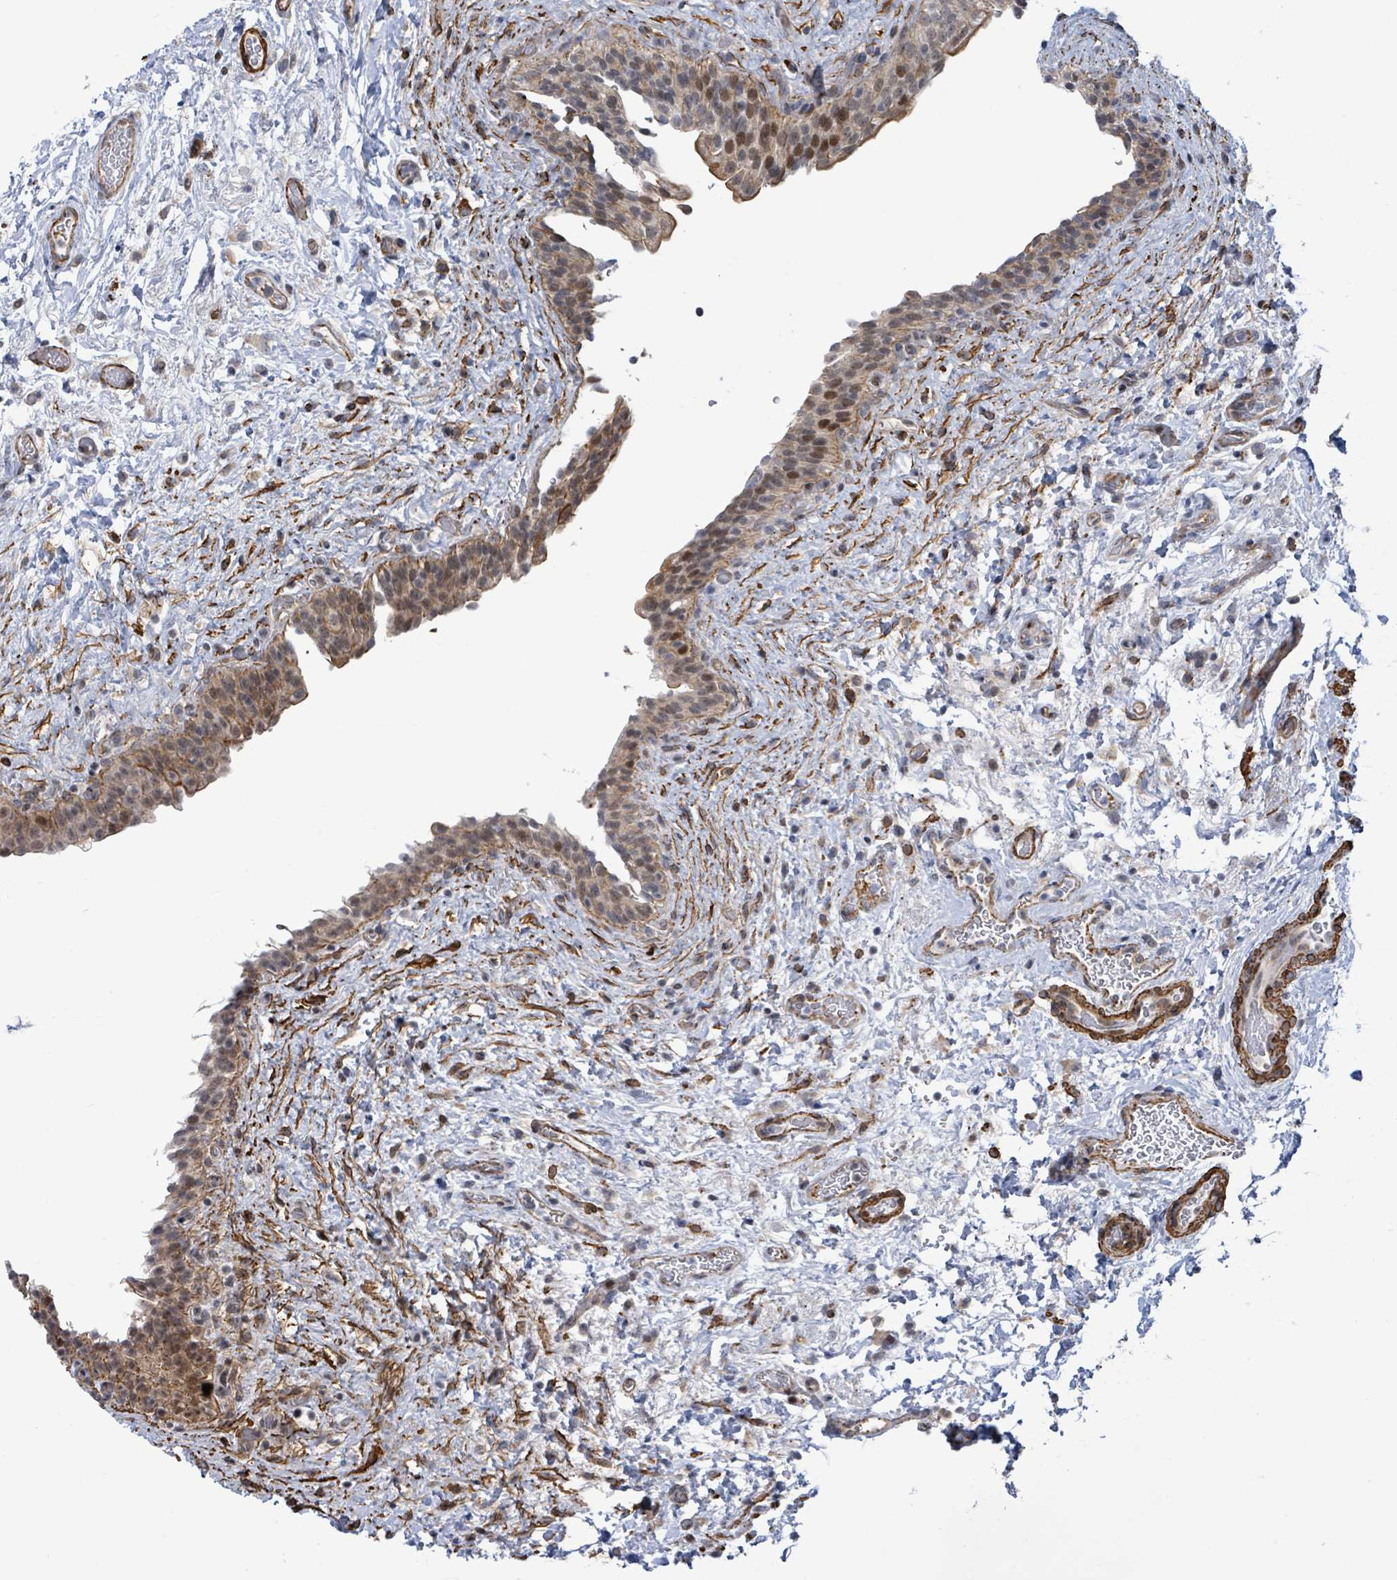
{"staining": {"intensity": "moderate", "quantity": ">75%", "location": "cytoplasmic/membranous,nuclear"}, "tissue": "urinary bladder", "cell_type": "Urothelial cells", "image_type": "normal", "snomed": [{"axis": "morphology", "description": "Normal tissue, NOS"}, {"axis": "topography", "description": "Urinary bladder"}], "caption": "Protein staining of unremarkable urinary bladder displays moderate cytoplasmic/membranous,nuclear positivity in about >75% of urothelial cells. The staining was performed using DAB (3,3'-diaminobenzidine), with brown indicating positive protein expression. Nuclei are stained blue with hematoxylin.", "gene": "DMRTC1B", "patient": {"sex": "male", "age": 69}}